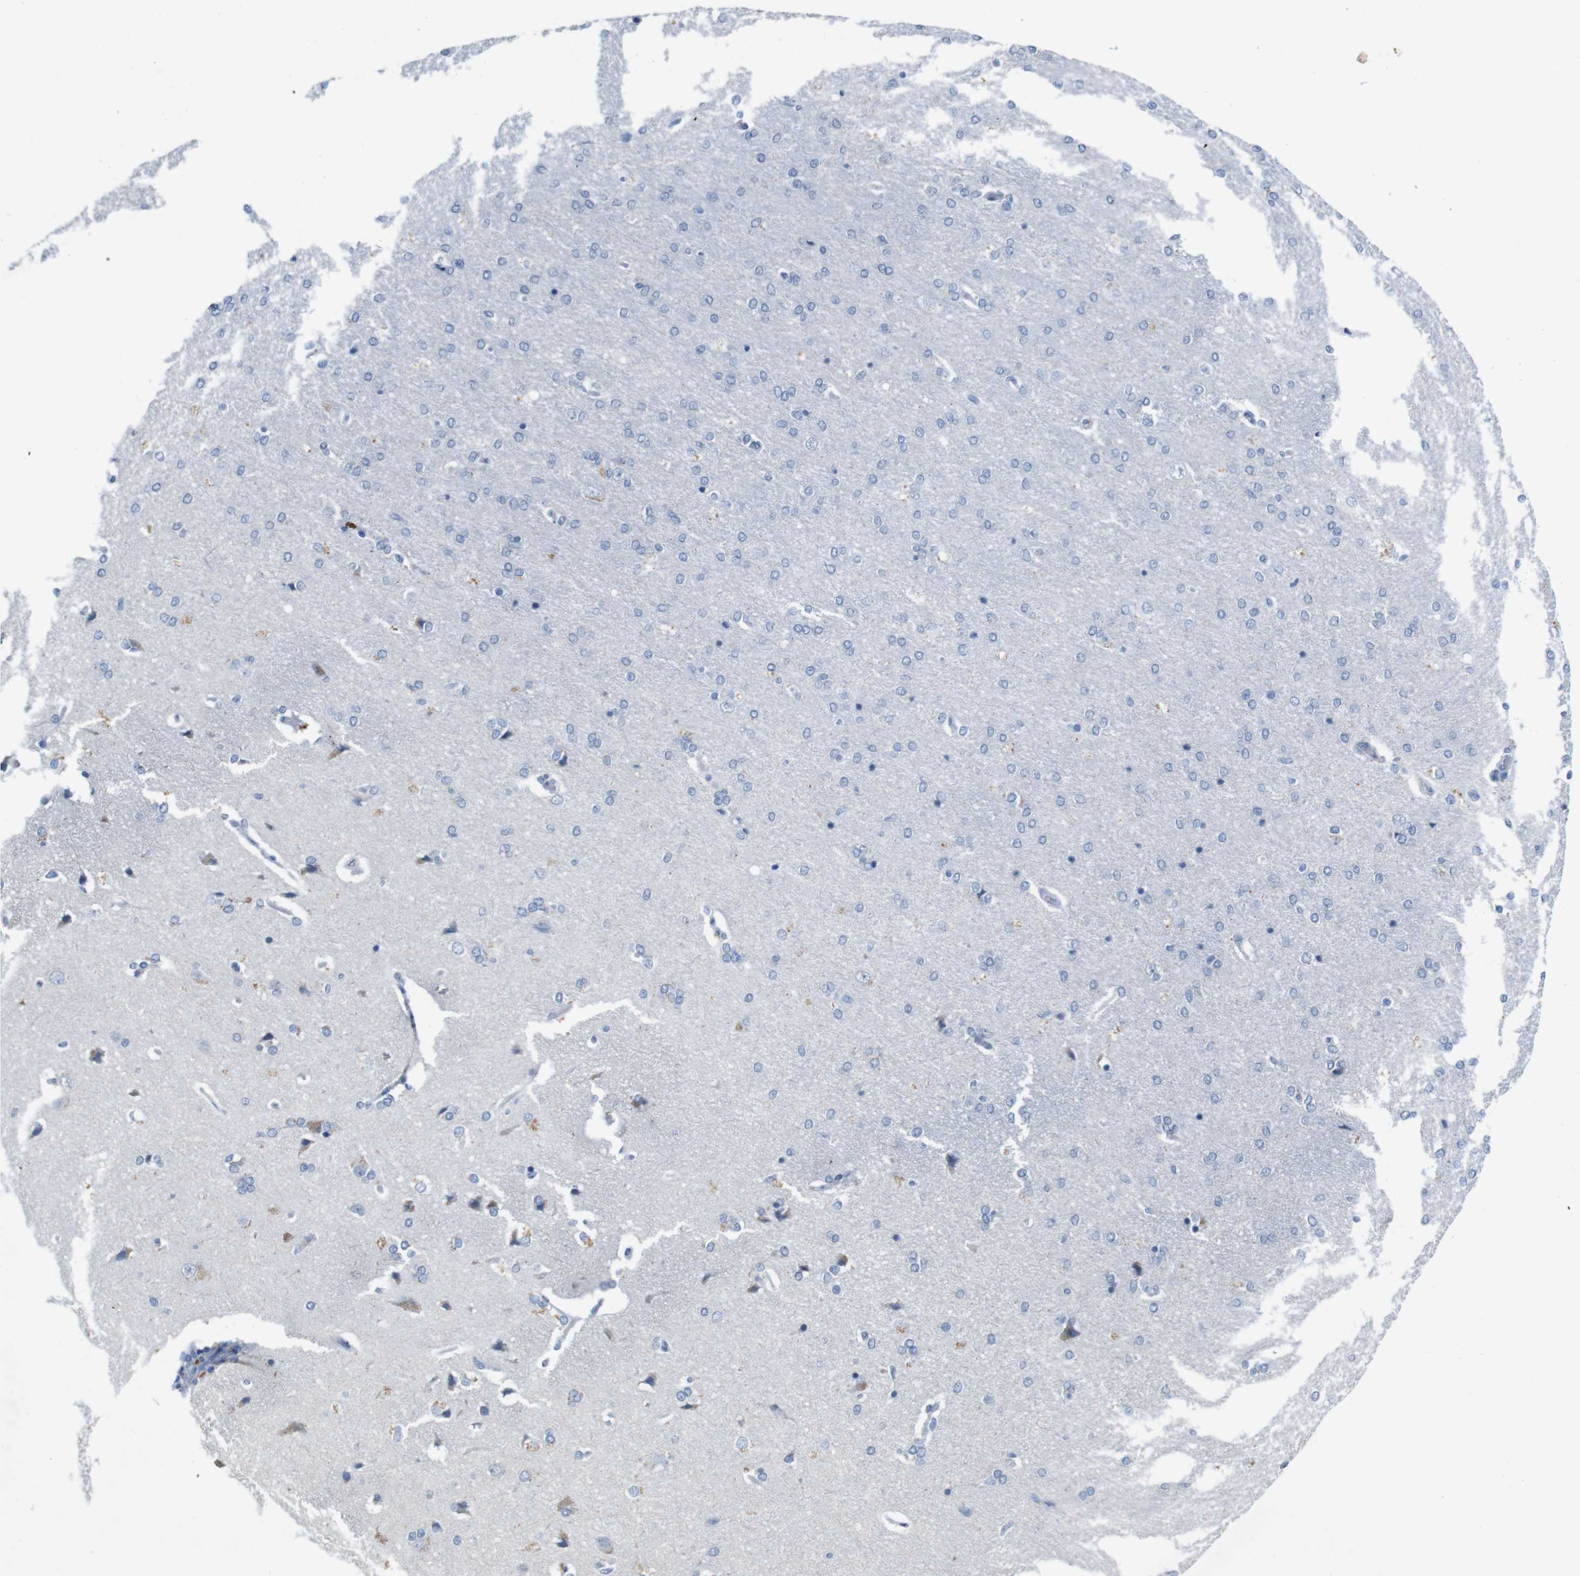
{"staining": {"intensity": "negative", "quantity": "none", "location": "none"}, "tissue": "cerebral cortex", "cell_type": "Endothelial cells", "image_type": "normal", "snomed": [{"axis": "morphology", "description": "Normal tissue, NOS"}, {"axis": "topography", "description": "Cerebral cortex"}], "caption": "This is a micrograph of immunohistochemistry staining of normal cerebral cortex, which shows no staining in endothelial cells.", "gene": "SLC2A8", "patient": {"sex": "male", "age": 62}}